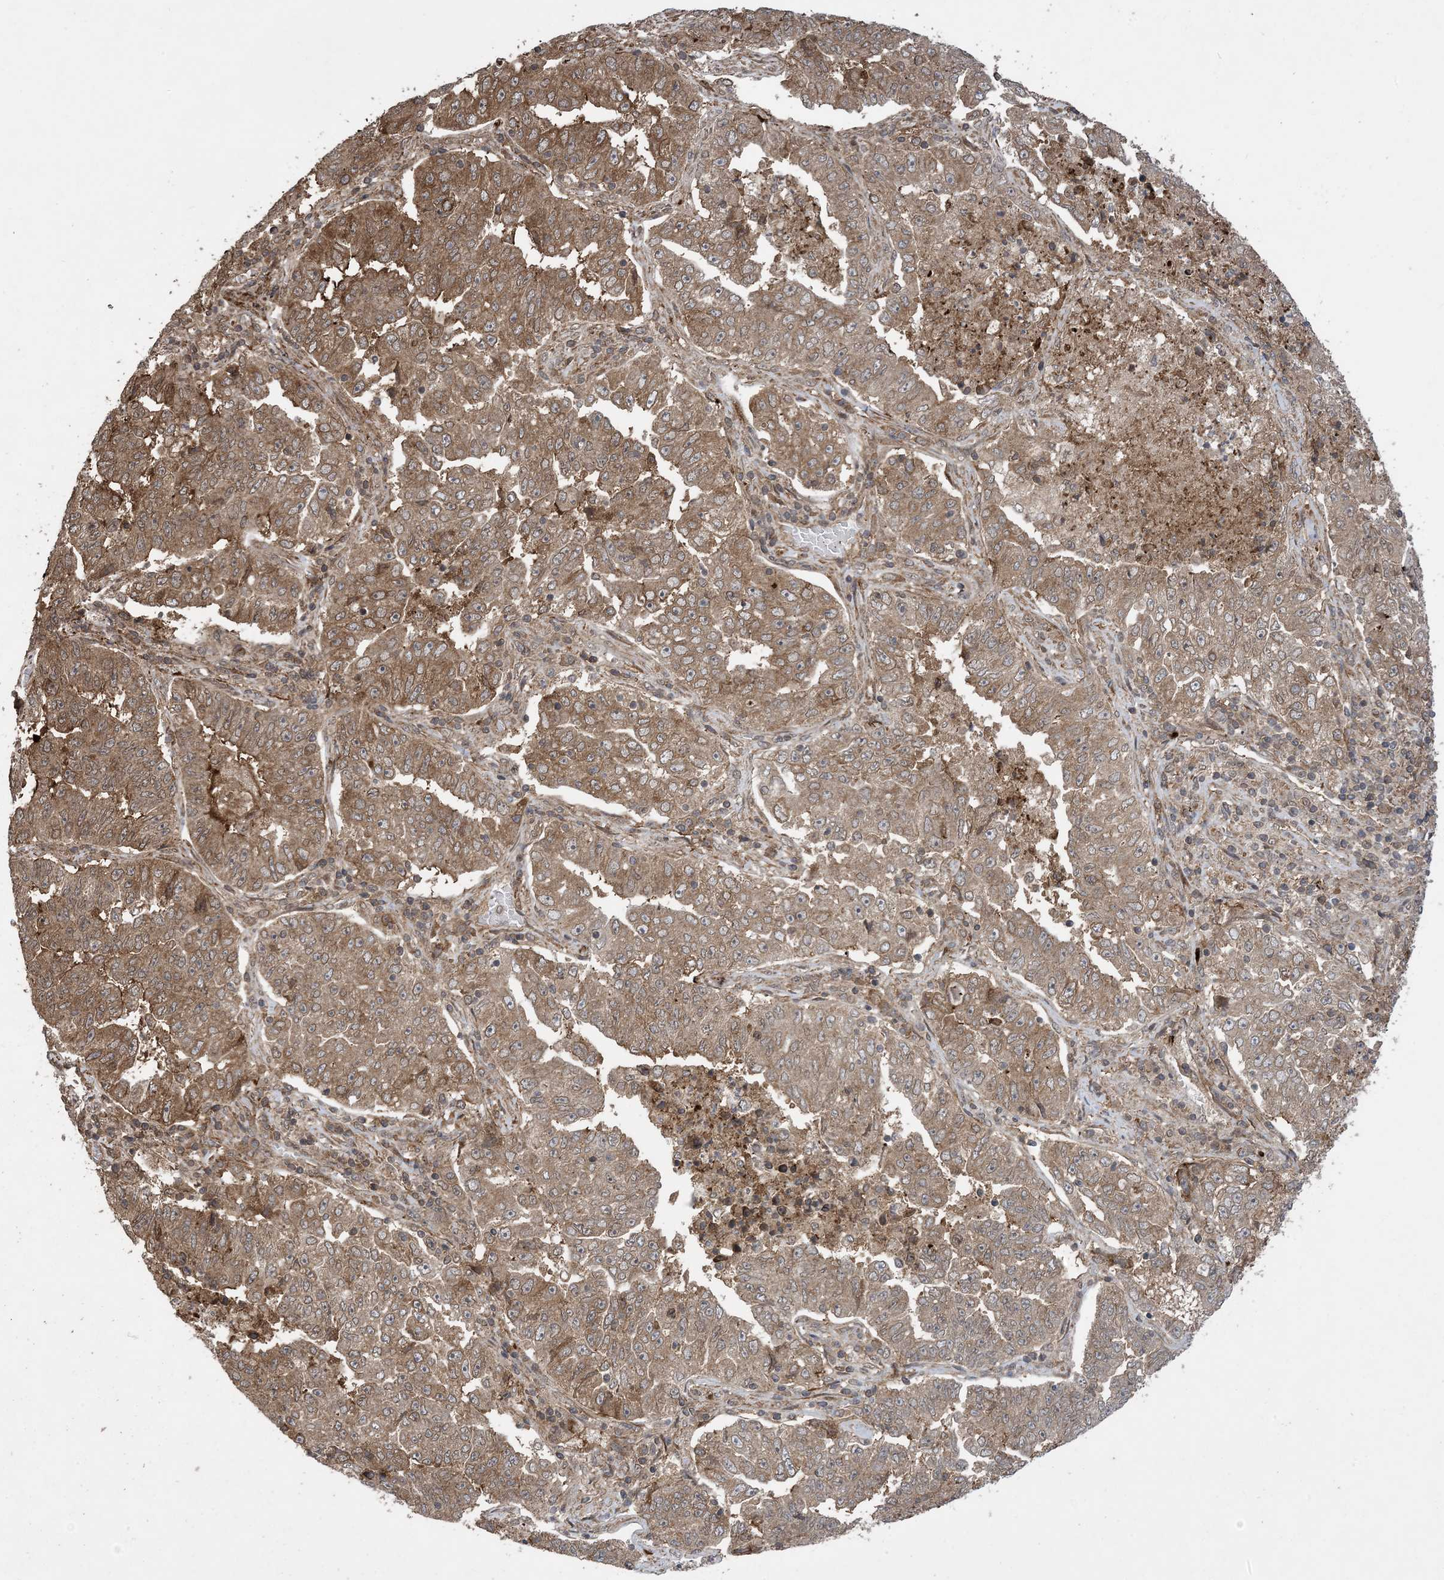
{"staining": {"intensity": "moderate", "quantity": ">75%", "location": "cytoplasmic/membranous"}, "tissue": "lung cancer", "cell_type": "Tumor cells", "image_type": "cancer", "snomed": [{"axis": "morphology", "description": "Adenocarcinoma, NOS"}, {"axis": "topography", "description": "Lung"}], "caption": "Protein positivity by IHC reveals moderate cytoplasmic/membranous expression in approximately >75% of tumor cells in lung cancer.", "gene": "ZNF511", "patient": {"sex": "female", "age": 51}}